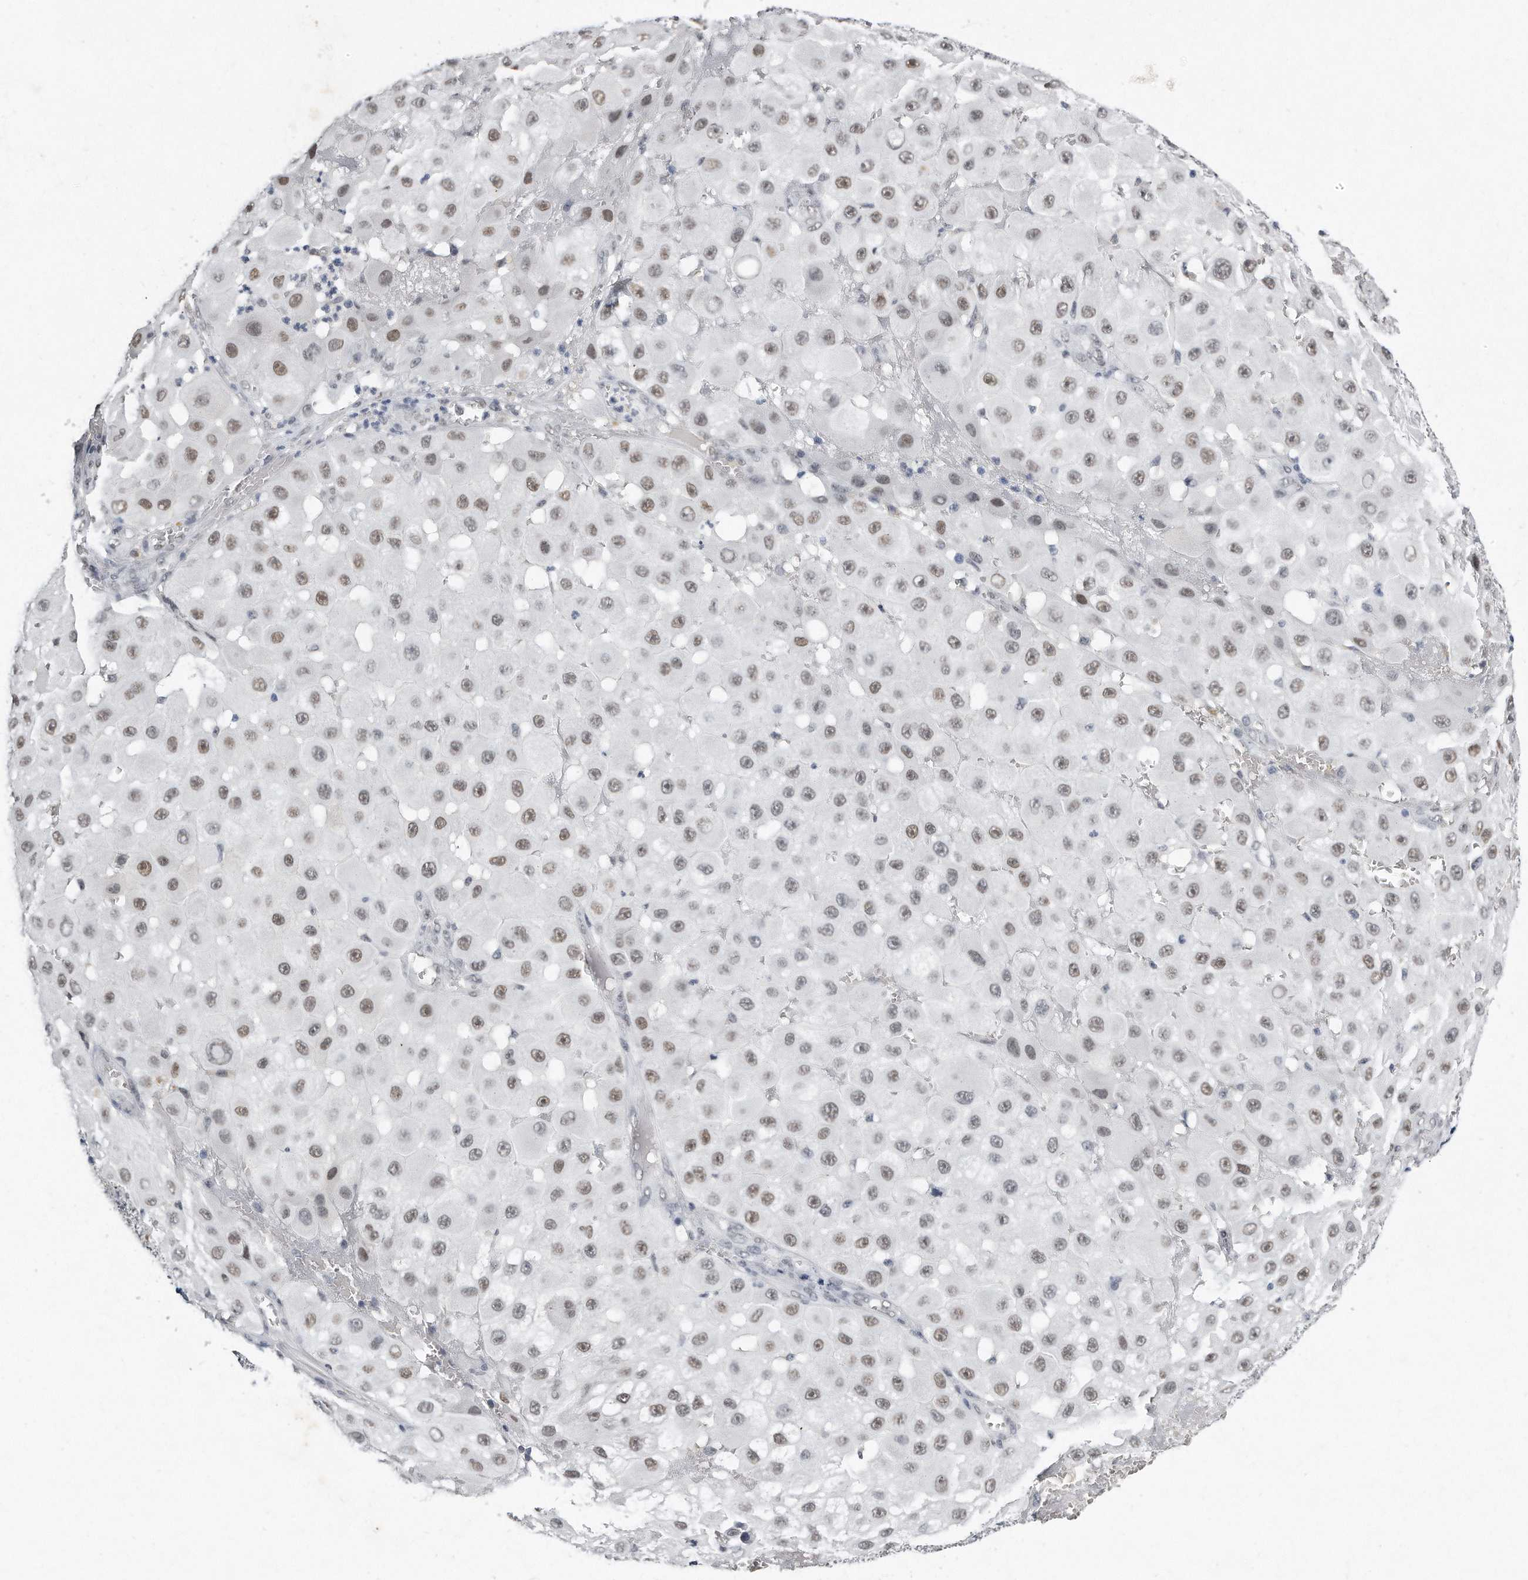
{"staining": {"intensity": "moderate", "quantity": ">75%", "location": "nuclear"}, "tissue": "melanoma", "cell_type": "Tumor cells", "image_type": "cancer", "snomed": [{"axis": "morphology", "description": "Malignant melanoma, NOS"}, {"axis": "topography", "description": "Skin"}], "caption": "Melanoma stained for a protein displays moderate nuclear positivity in tumor cells. Immunohistochemistry stains the protein in brown and the nuclei are stained blue.", "gene": "CTBP2", "patient": {"sex": "female", "age": 81}}